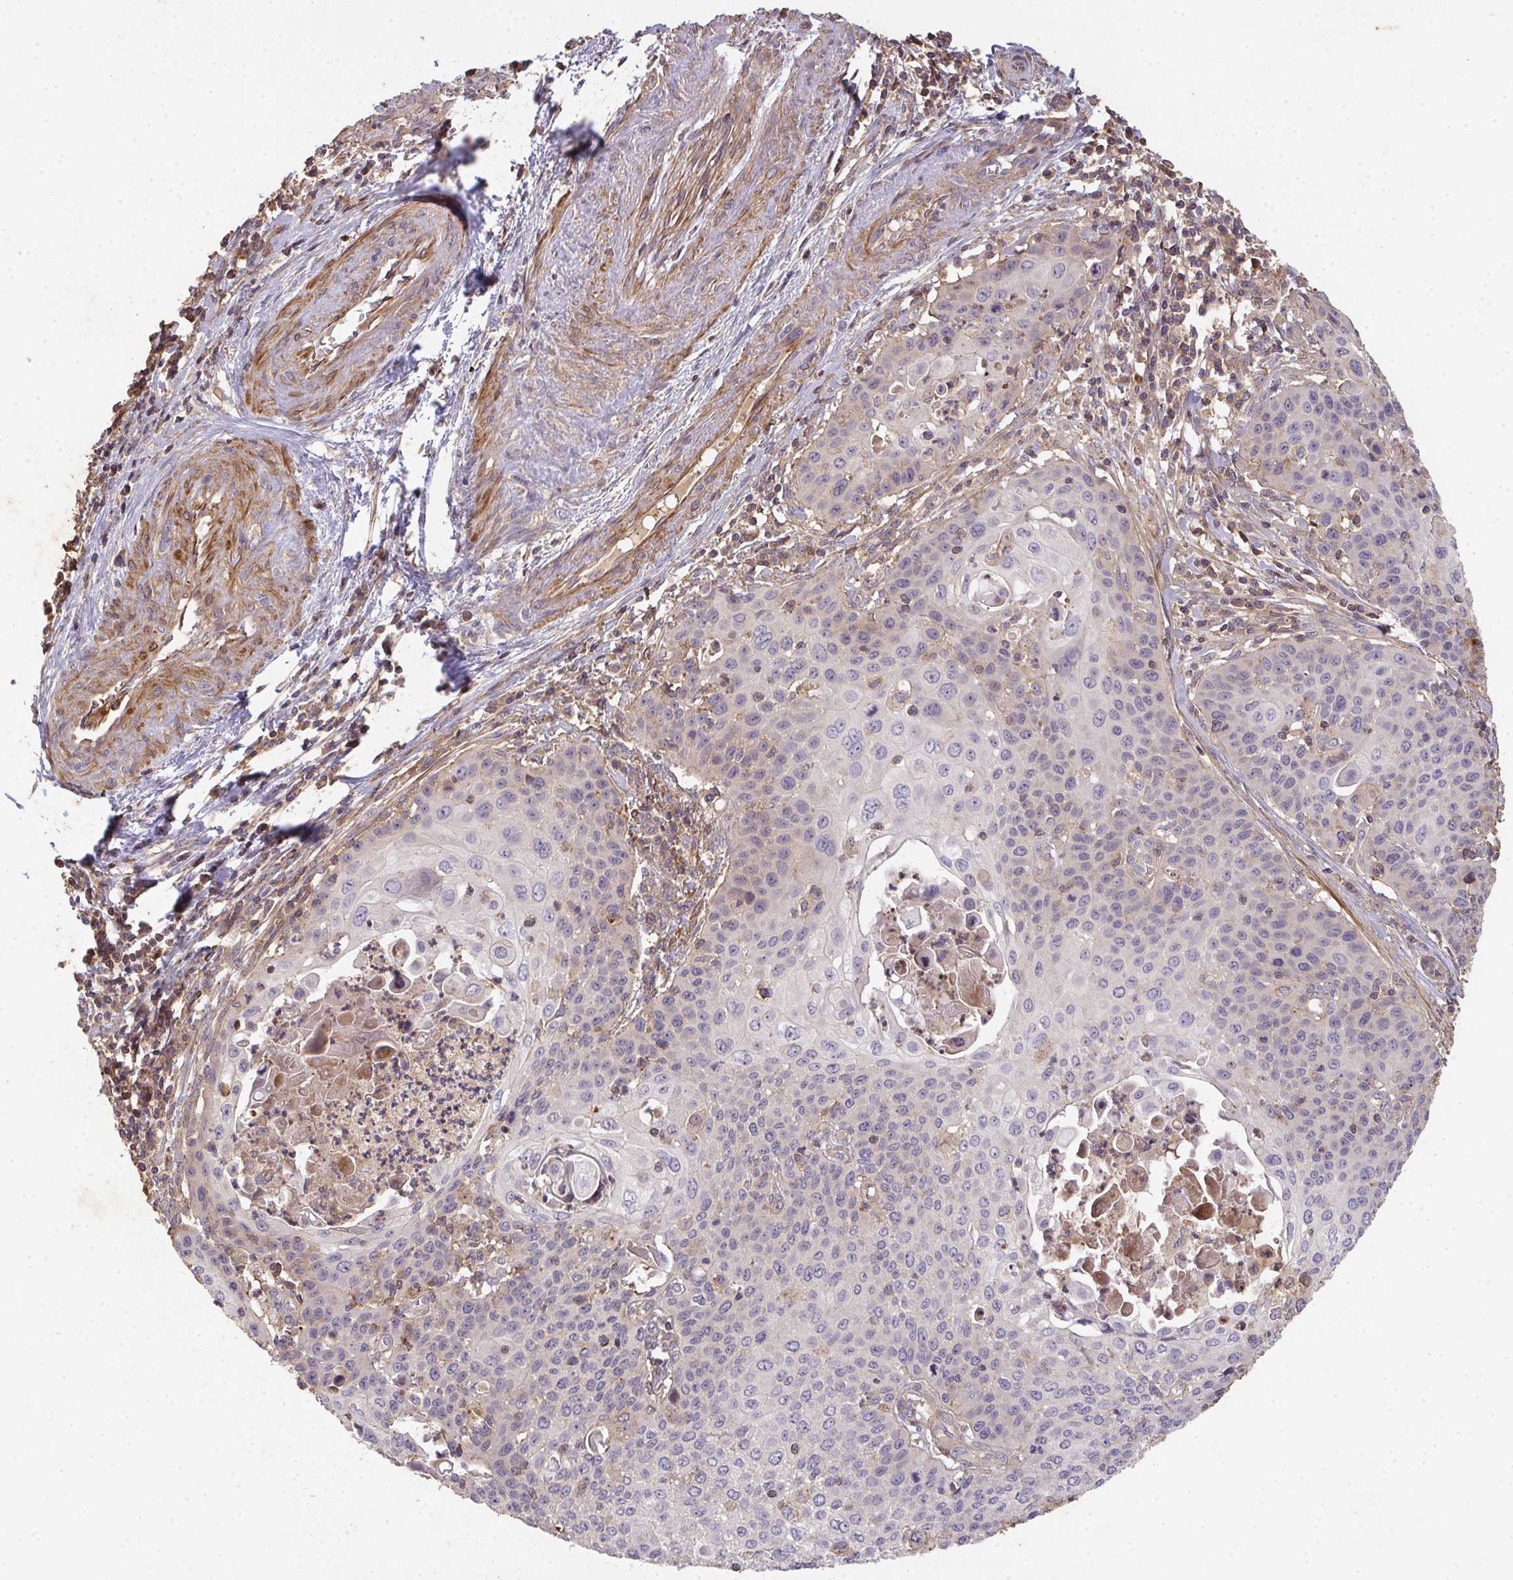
{"staining": {"intensity": "negative", "quantity": "none", "location": "none"}, "tissue": "cervical cancer", "cell_type": "Tumor cells", "image_type": "cancer", "snomed": [{"axis": "morphology", "description": "Squamous cell carcinoma, NOS"}, {"axis": "topography", "description": "Cervix"}], "caption": "Squamous cell carcinoma (cervical) stained for a protein using immunohistochemistry demonstrates no expression tumor cells.", "gene": "TNMD", "patient": {"sex": "female", "age": 65}}